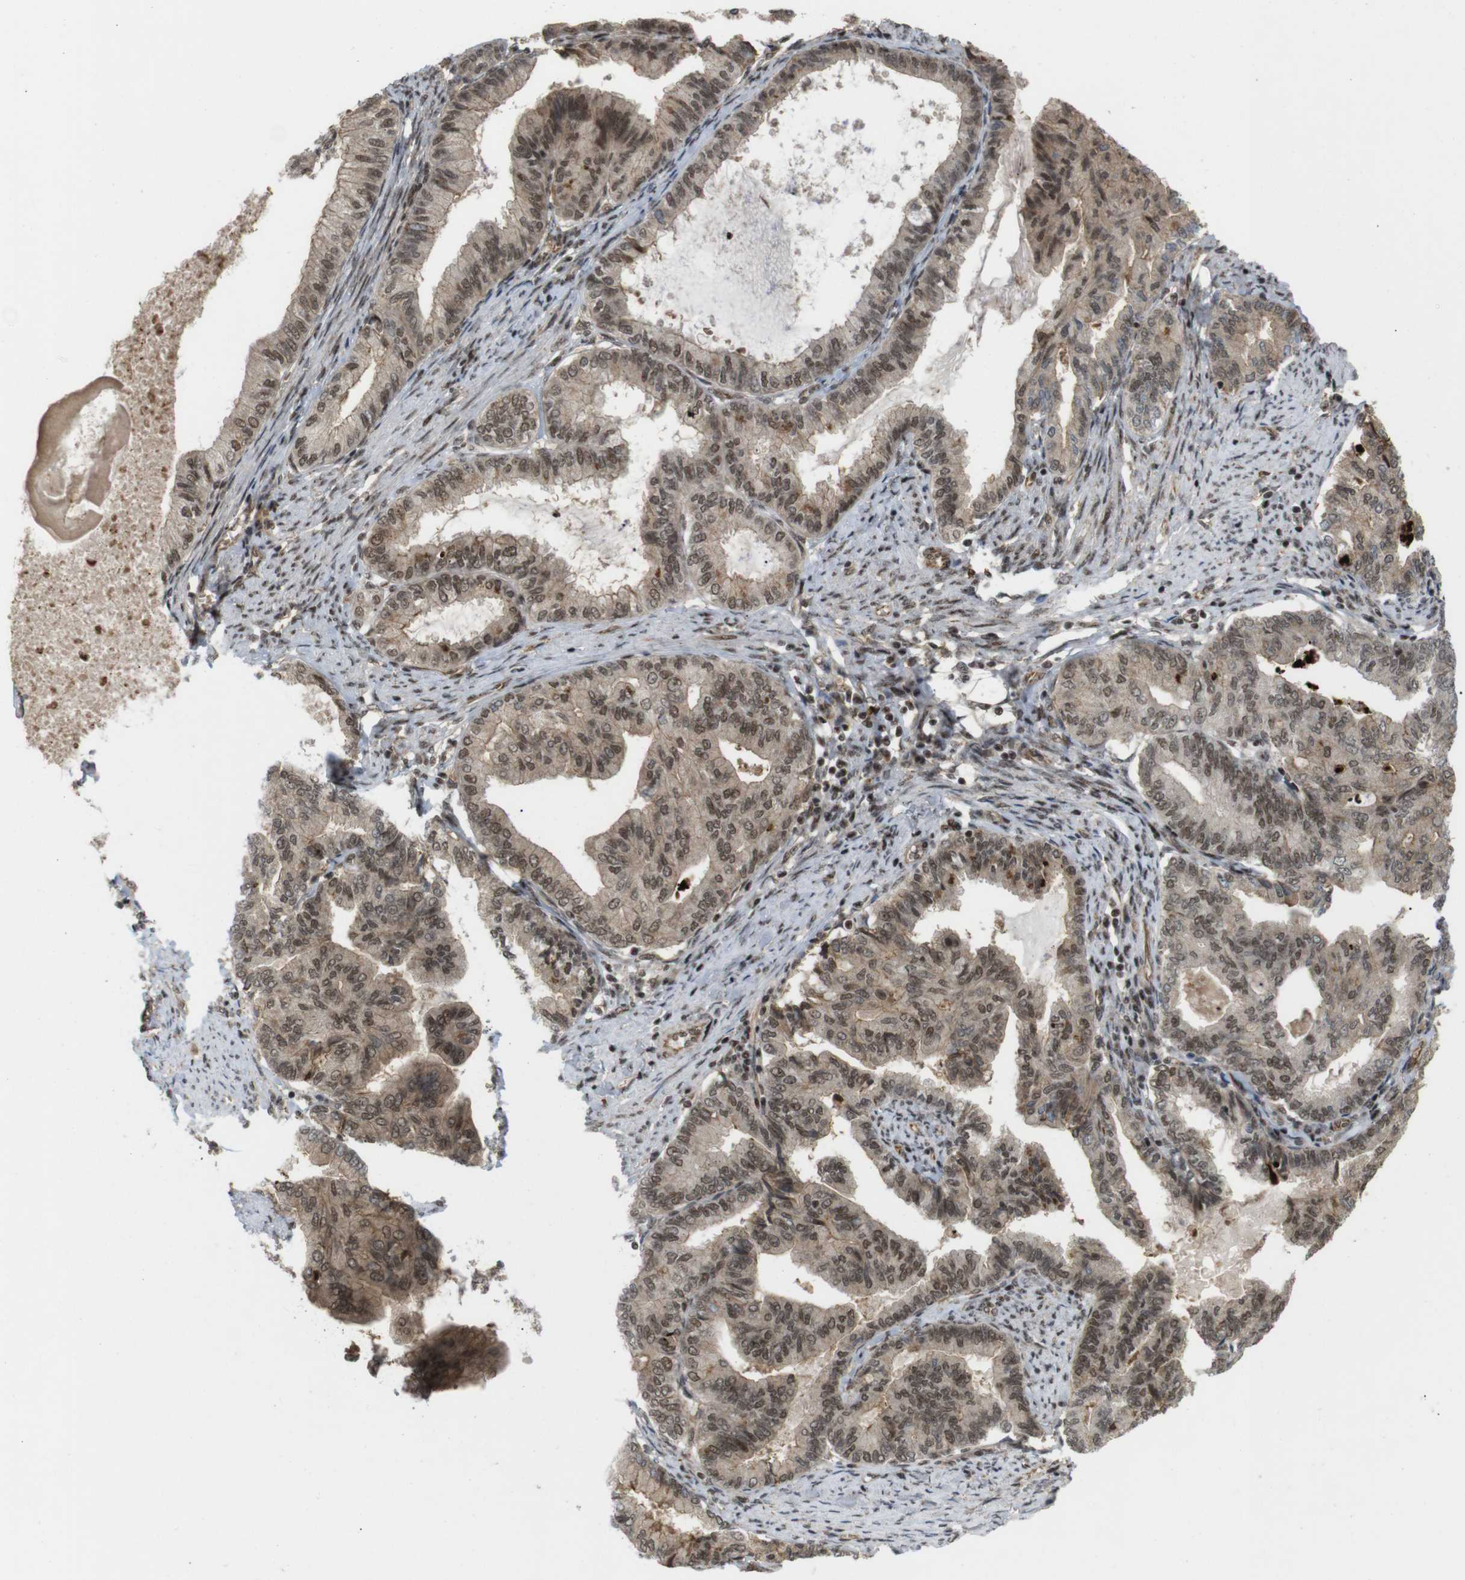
{"staining": {"intensity": "moderate", "quantity": ">75%", "location": "cytoplasmic/membranous,nuclear"}, "tissue": "endometrial cancer", "cell_type": "Tumor cells", "image_type": "cancer", "snomed": [{"axis": "morphology", "description": "Adenocarcinoma, NOS"}, {"axis": "topography", "description": "Endometrium"}], "caption": "Protein expression analysis of human endometrial cancer reveals moderate cytoplasmic/membranous and nuclear staining in approximately >75% of tumor cells.", "gene": "SP2", "patient": {"sex": "female", "age": 86}}